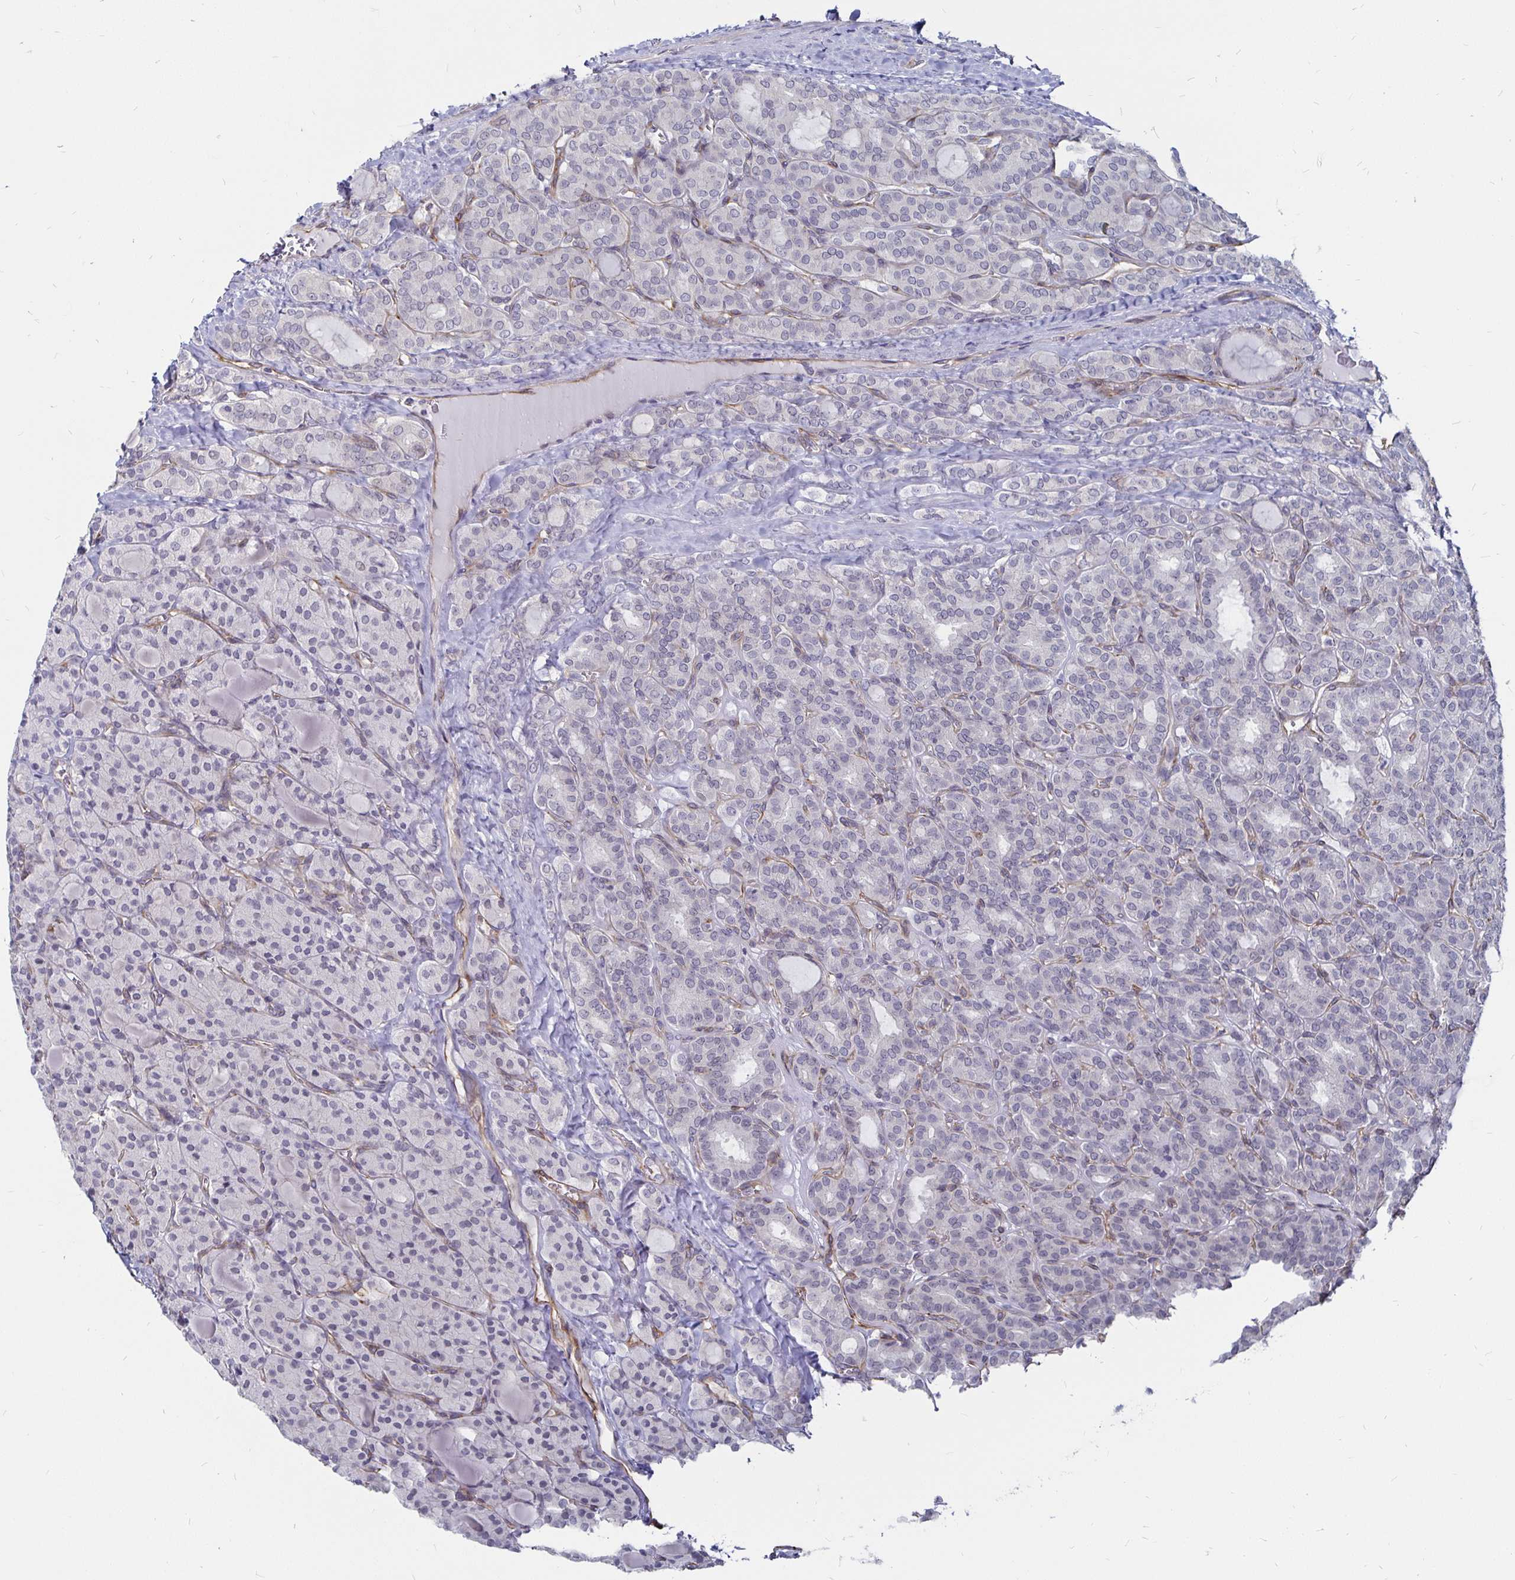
{"staining": {"intensity": "negative", "quantity": "none", "location": "none"}, "tissue": "thyroid cancer", "cell_type": "Tumor cells", "image_type": "cancer", "snomed": [{"axis": "morphology", "description": "Normal tissue, NOS"}, {"axis": "morphology", "description": "Follicular adenoma carcinoma, NOS"}, {"axis": "topography", "description": "Thyroid gland"}], "caption": "Immunohistochemical staining of human thyroid cancer exhibits no significant positivity in tumor cells.", "gene": "CCDC85A", "patient": {"sex": "female", "age": 31}}